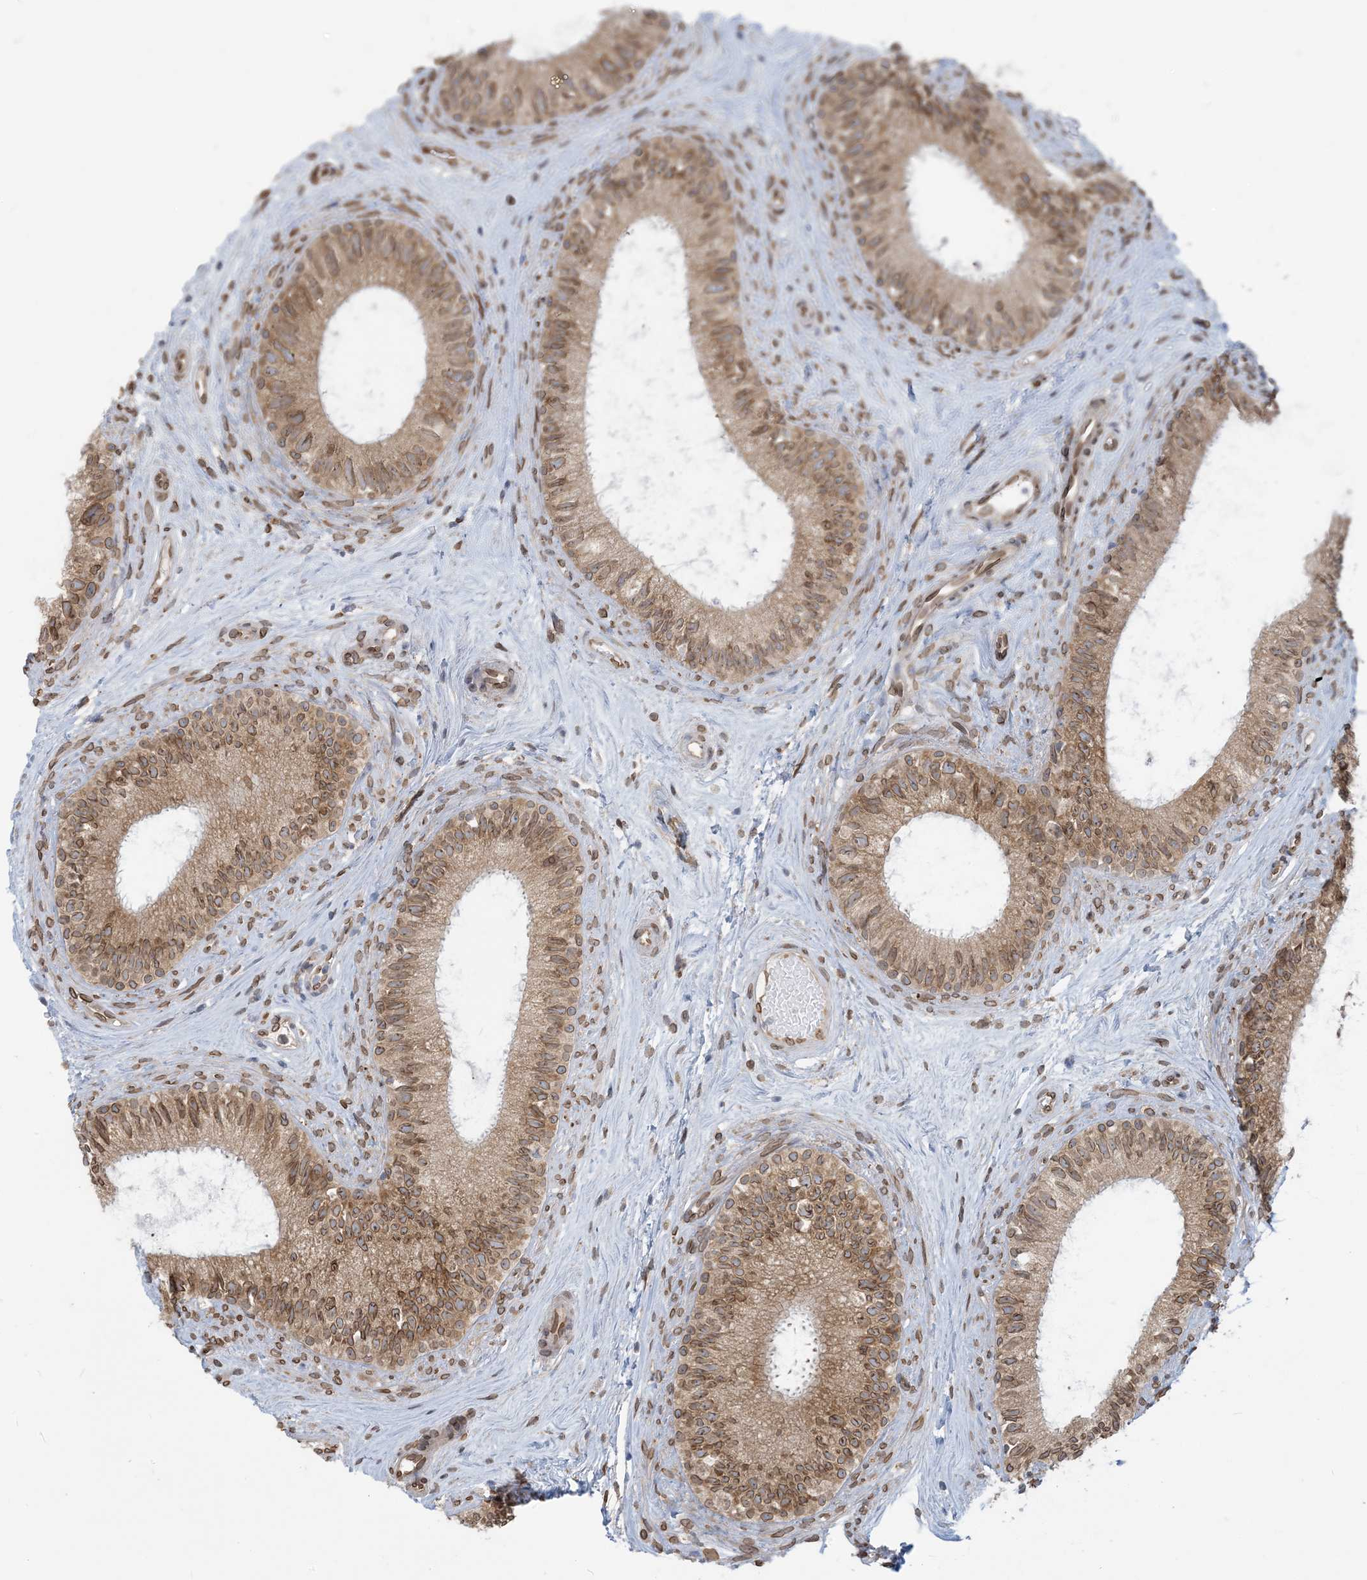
{"staining": {"intensity": "moderate", "quantity": ">75%", "location": "cytoplasmic/membranous,nuclear"}, "tissue": "epididymis", "cell_type": "Glandular cells", "image_type": "normal", "snomed": [{"axis": "morphology", "description": "Normal tissue, NOS"}, {"axis": "topography", "description": "Epididymis"}], "caption": "Immunohistochemistry image of unremarkable epididymis stained for a protein (brown), which exhibits medium levels of moderate cytoplasmic/membranous,nuclear staining in approximately >75% of glandular cells.", "gene": "WWP1", "patient": {"sex": "male", "age": 71}}